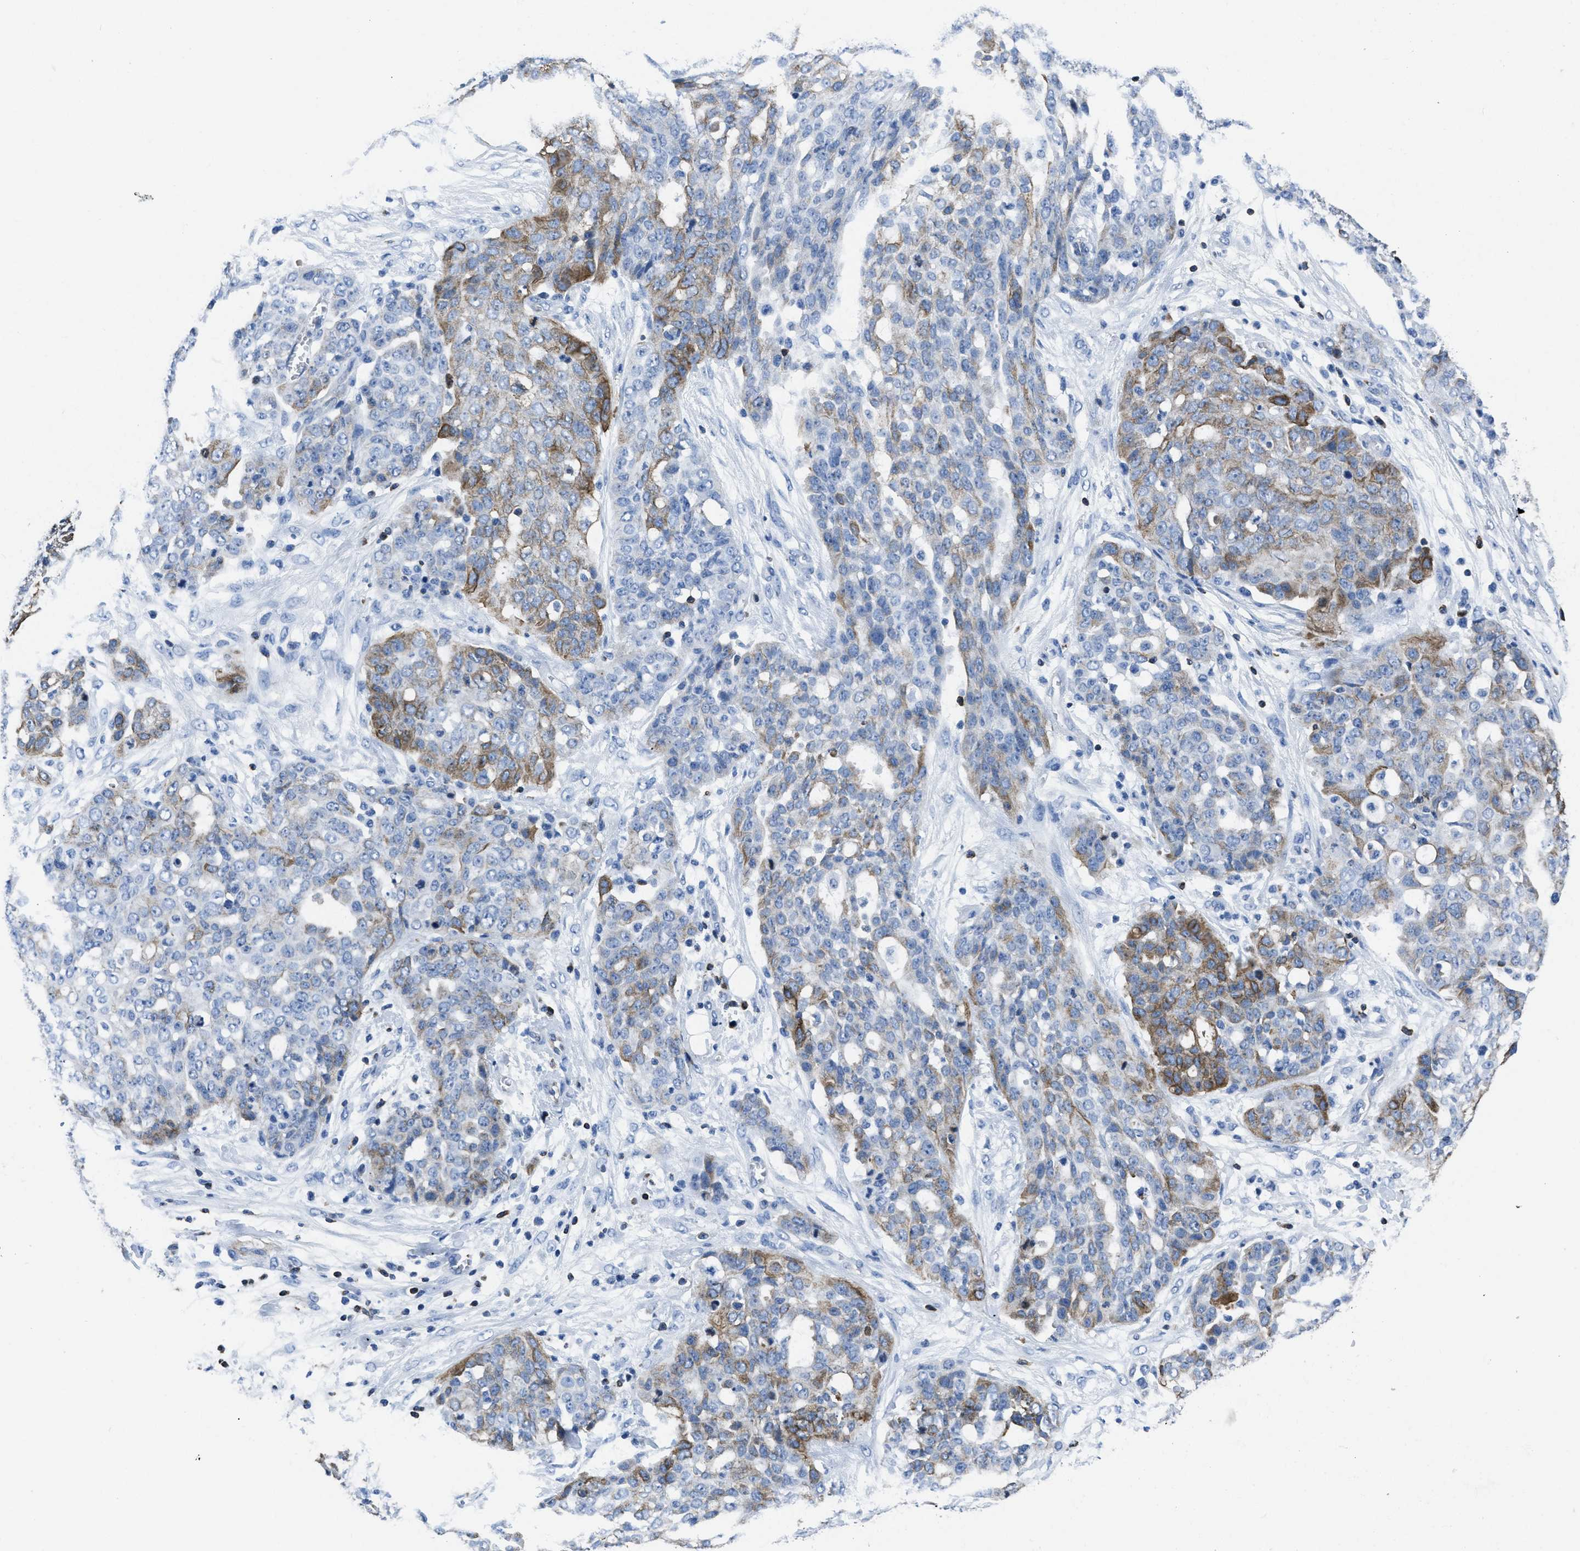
{"staining": {"intensity": "moderate", "quantity": "<25%", "location": "cytoplasmic/membranous"}, "tissue": "ovarian cancer", "cell_type": "Tumor cells", "image_type": "cancer", "snomed": [{"axis": "morphology", "description": "Cystadenocarcinoma, serous, NOS"}, {"axis": "topography", "description": "Soft tissue"}, {"axis": "topography", "description": "Ovary"}], "caption": "IHC histopathology image of human ovarian serous cystadenocarcinoma stained for a protein (brown), which displays low levels of moderate cytoplasmic/membranous expression in about <25% of tumor cells.", "gene": "ITGA3", "patient": {"sex": "female", "age": 57}}